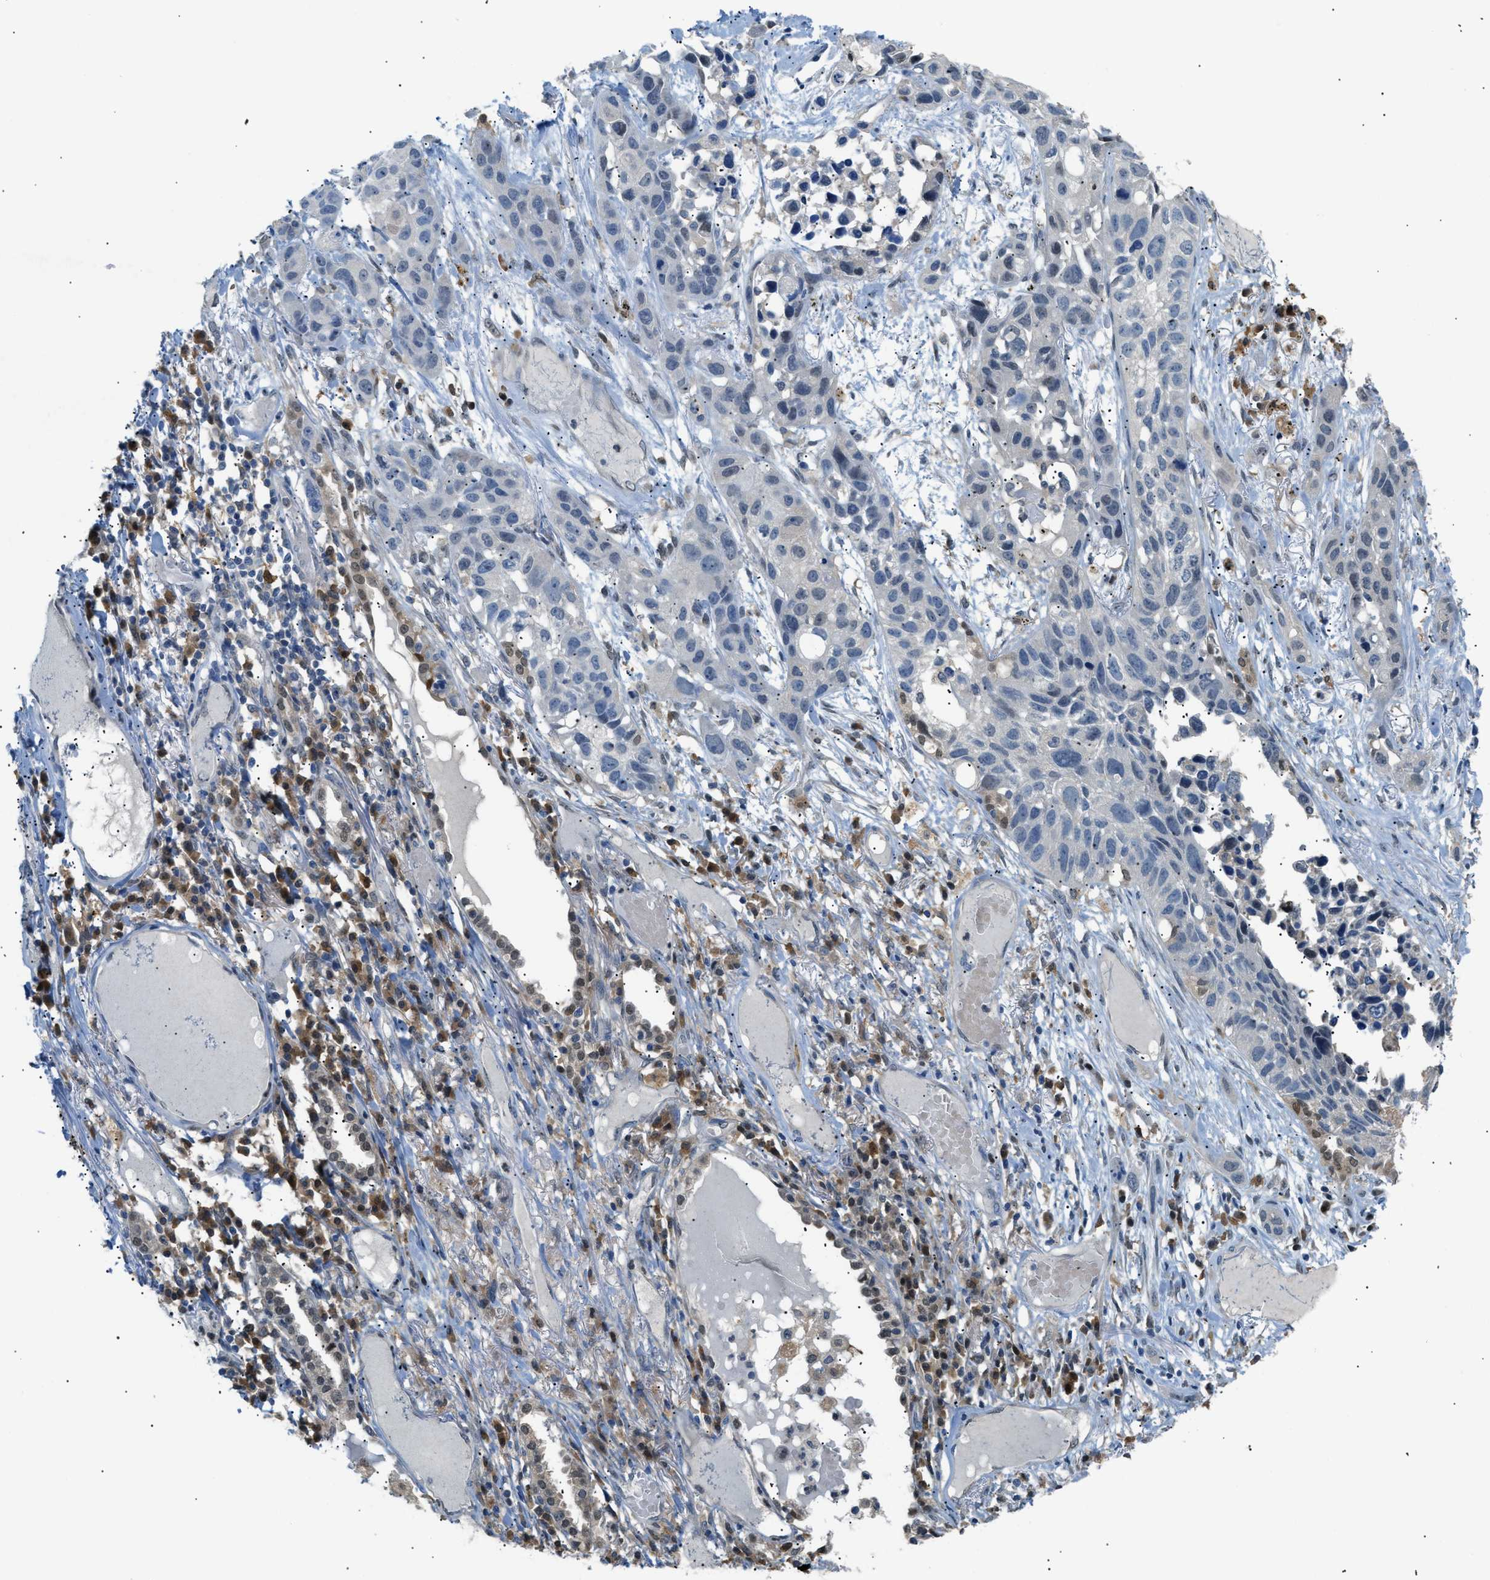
{"staining": {"intensity": "negative", "quantity": "none", "location": "none"}, "tissue": "lung cancer", "cell_type": "Tumor cells", "image_type": "cancer", "snomed": [{"axis": "morphology", "description": "Squamous cell carcinoma, NOS"}, {"axis": "topography", "description": "Lung"}], "caption": "Immunohistochemical staining of human lung squamous cell carcinoma reveals no significant expression in tumor cells.", "gene": "AKR1A1", "patient": {"sex": "male", "age": 71}}